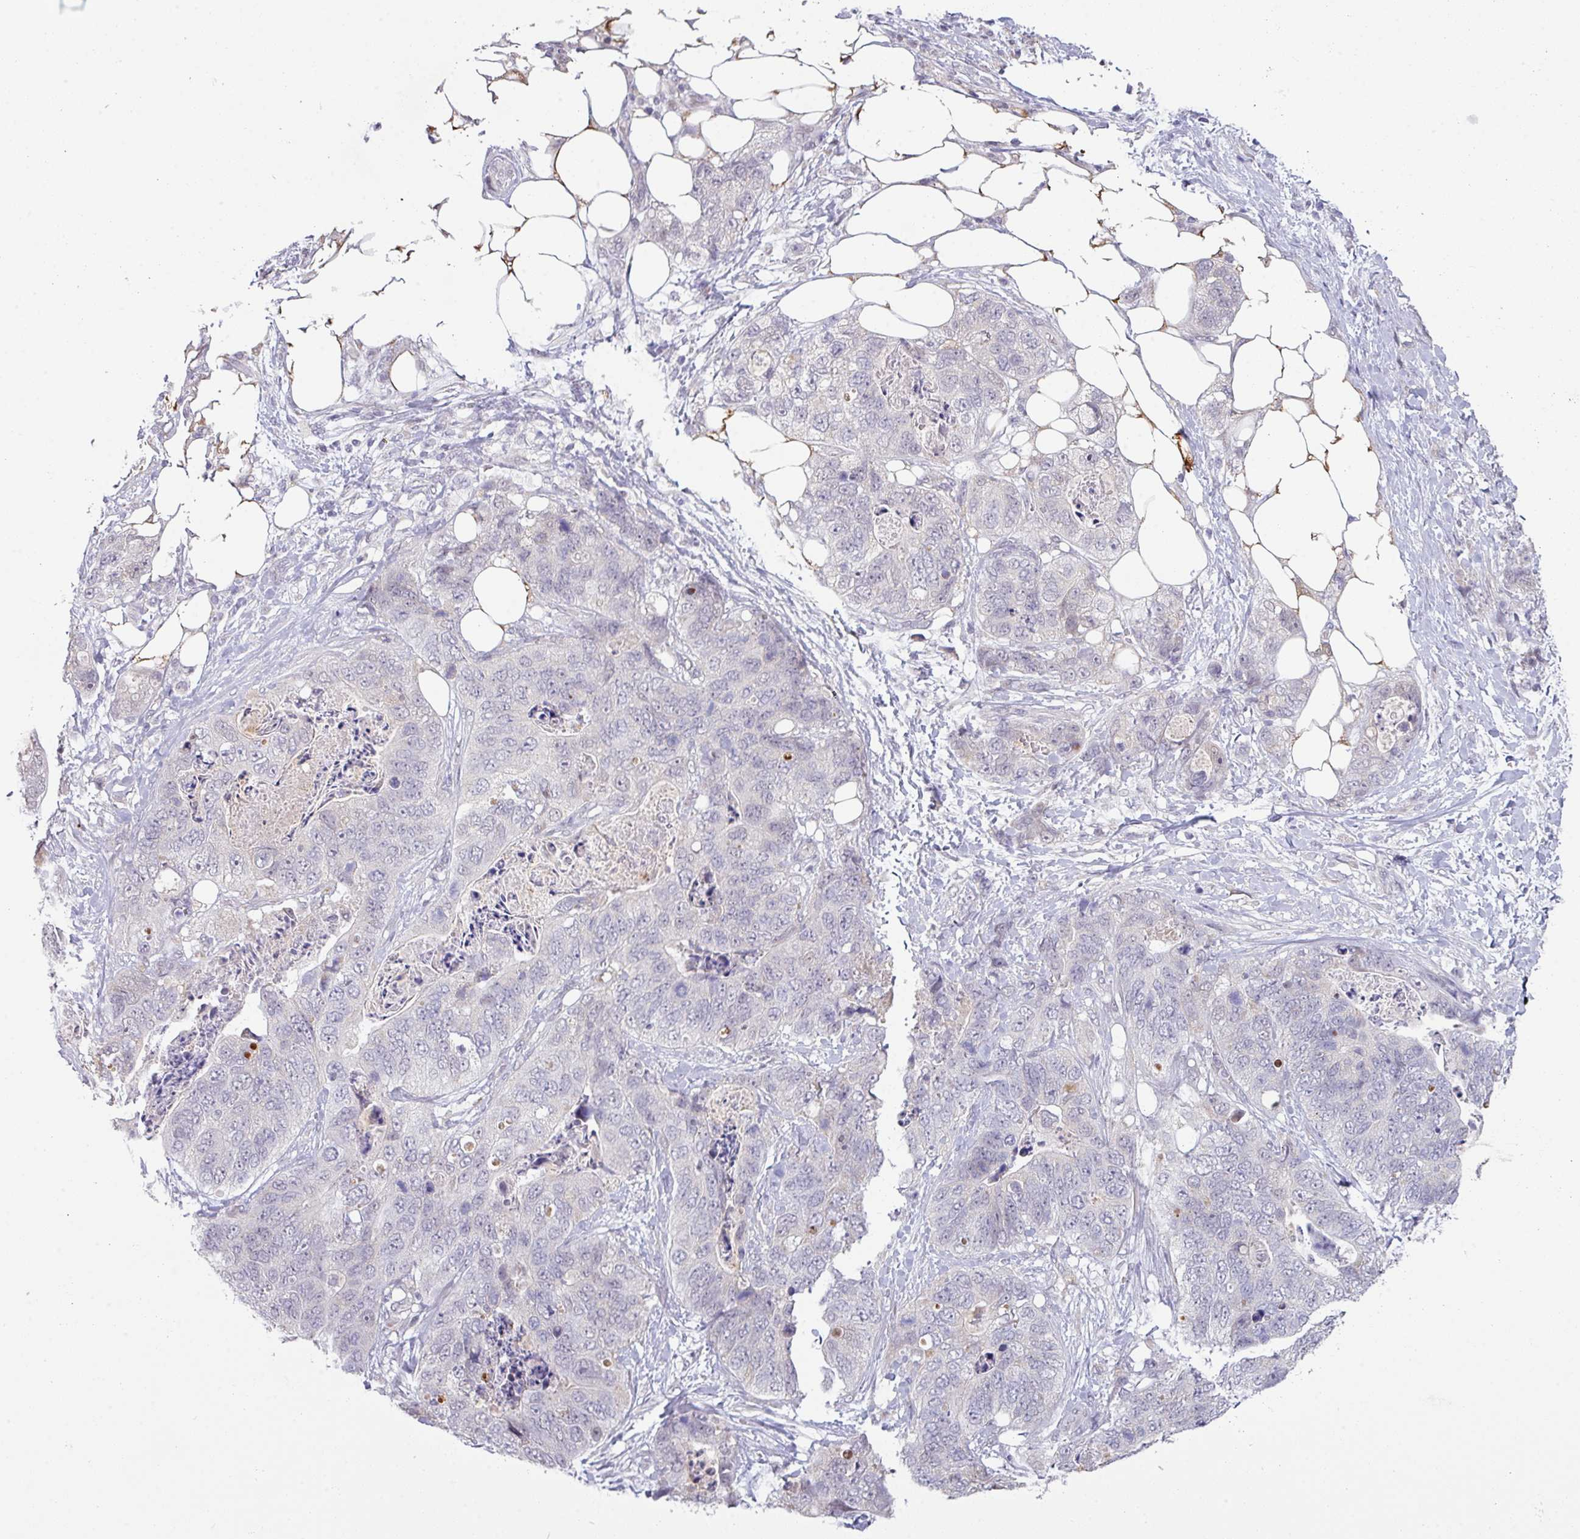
{"staining": {"intensity": "negative", "quantity": "none", "location": "none"}, "tissue": "stomach cancer", "cell_type": "Tumor cells", "image_type": "cancer", "snomed": [{"axis": "morphology", "description": "Adenocarcinoma, NOS"}, {"axis": "topography", "description": "Stomach"}], "caption": "A micrograph of human stomach adenocarcinoma is negative for staining in tumor cells.", "gene": "ANKRD13B", "patient": {"sex": "female", "age": 89}}